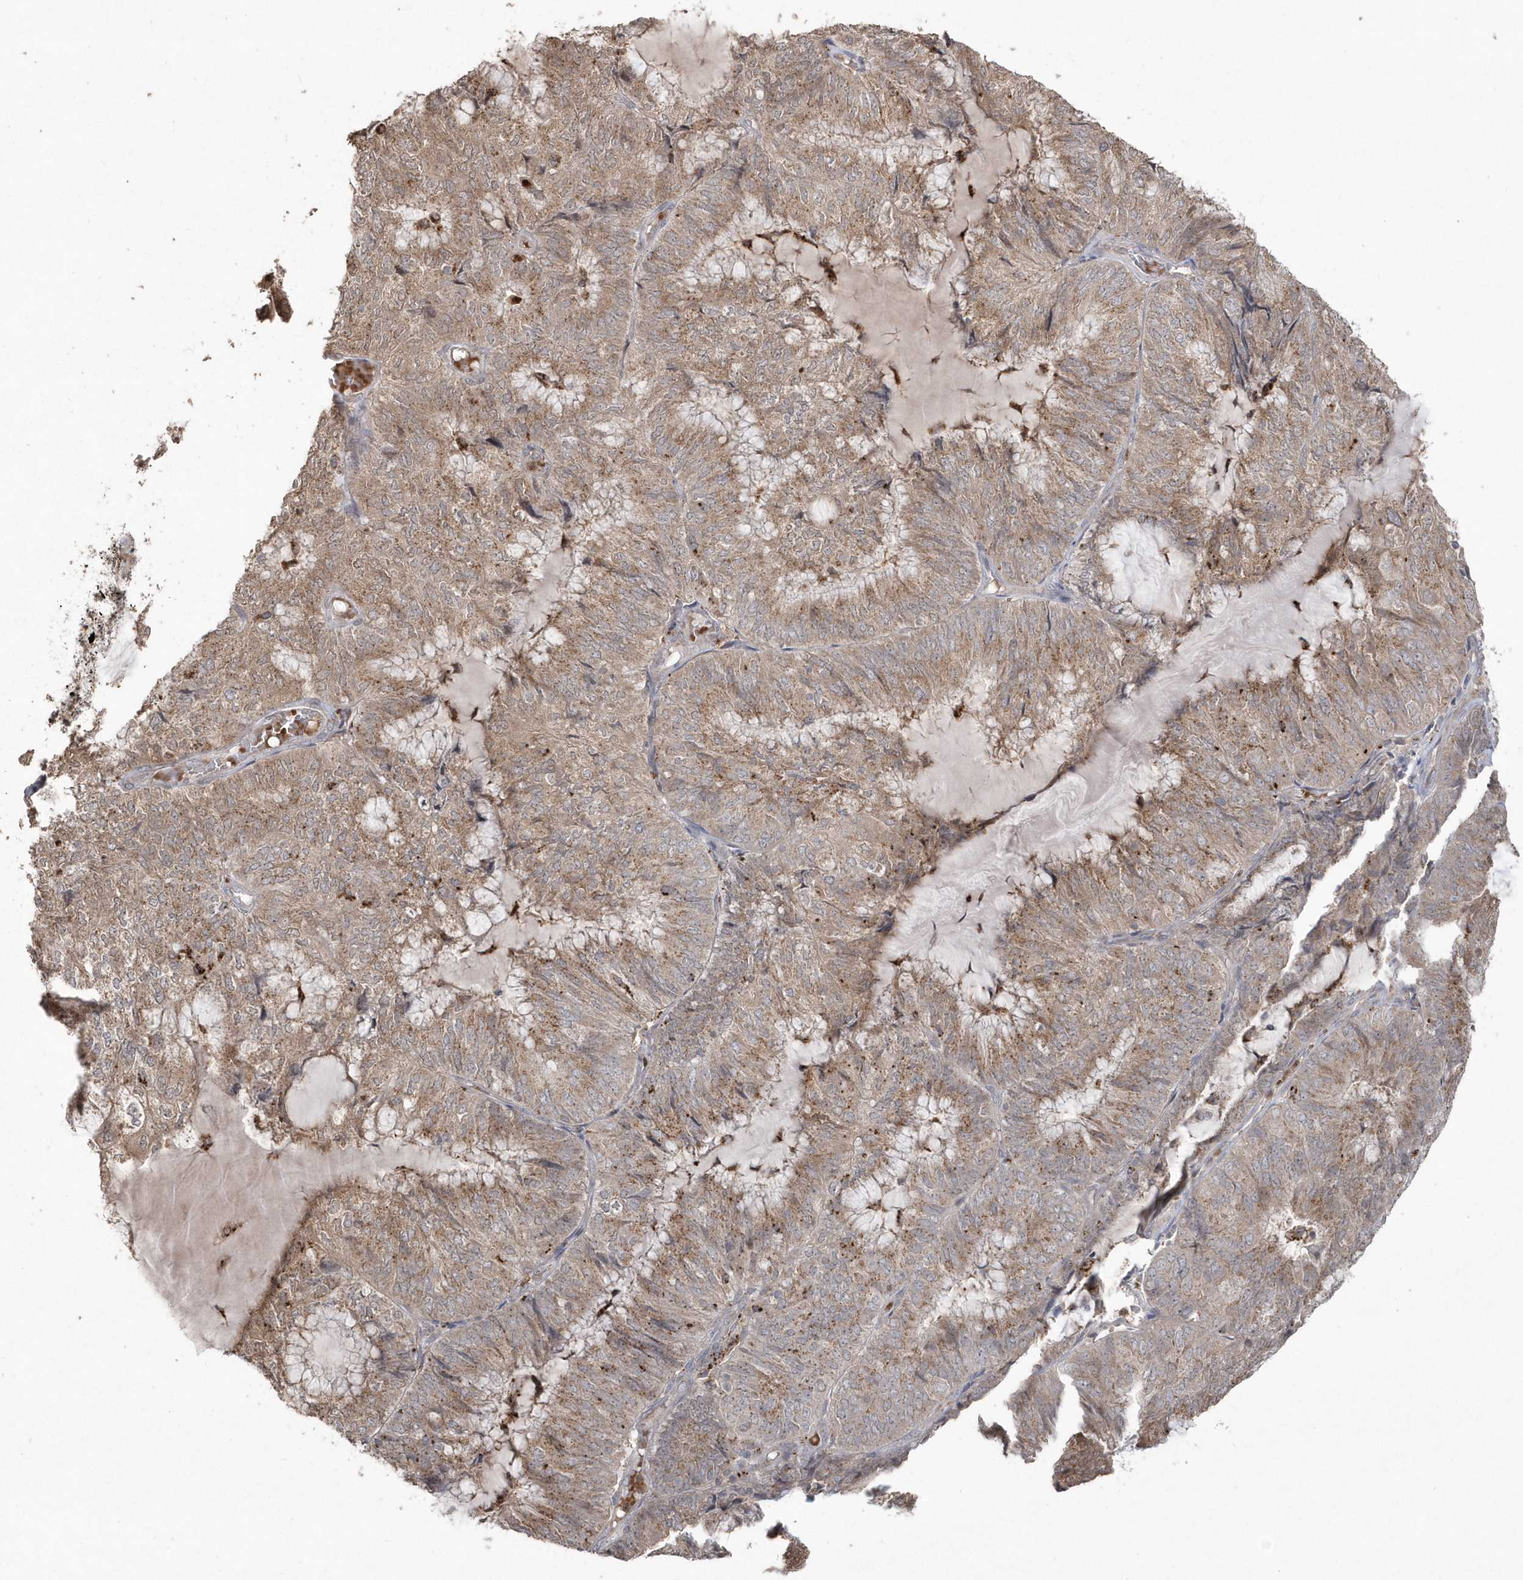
{"staining": {"intensity": "moderate", "quantity": ">75%", "location": "cytoplasmic/membranous"}, "tissue": "endometrial cancer", "cell_type": "Tumor cells", "image_type": "cancer", "snomed": [{"axis": "morphology", "description": "Adenocarcinoma, NOS"}, {"axis": "topography", "description": "Endometrium"}], "caption": "Protein analysis of endometrial cancer tissue reveals moderate cytoplasmic/membranous expression in about >75% of tumor cells.", "gene": "GEMIN6", "patient": {"sex": "female", "age": 81}}